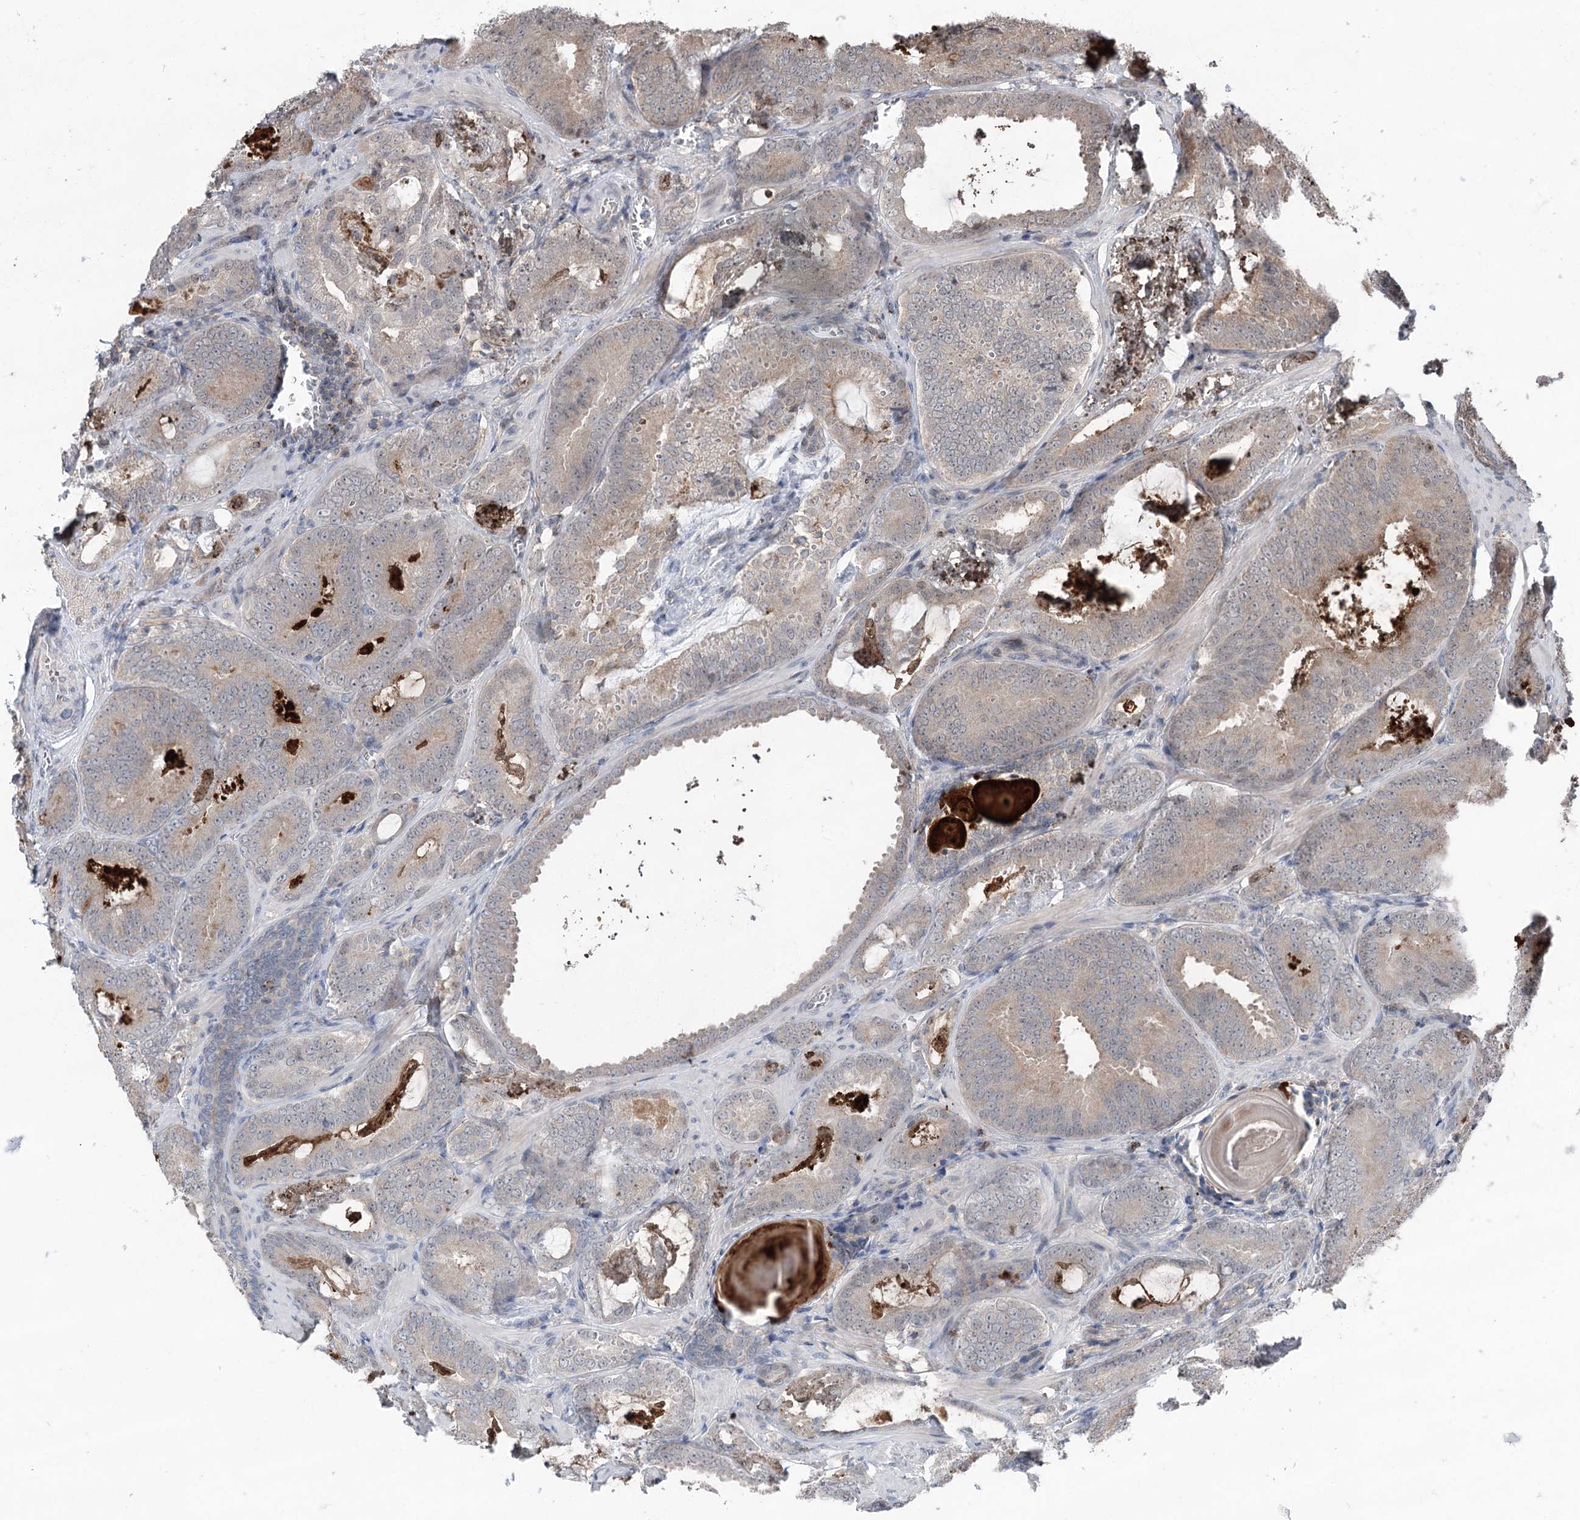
{"staining": {"intensity": "weak", "quantity": ">75%", "location": "cytoplasmic/membranous"}, "tissue": "prostate cancer", "cell_type": "Tumor cells", "image_type": "cancer", "snomed": [{"axis": "morphology", "description": "Adenocarcinoma, Low grade"}, {"axis": "topography", "description": "Prostate"}], "caption": "Protein expression analysis of human prostate low-grade adenocarcinoma reveals weak cytoplasmic/membranous expression in approximately >75% of tumor cells.", "gene": "CCSER2", "patient": {"sex": "male", "age": 60}}